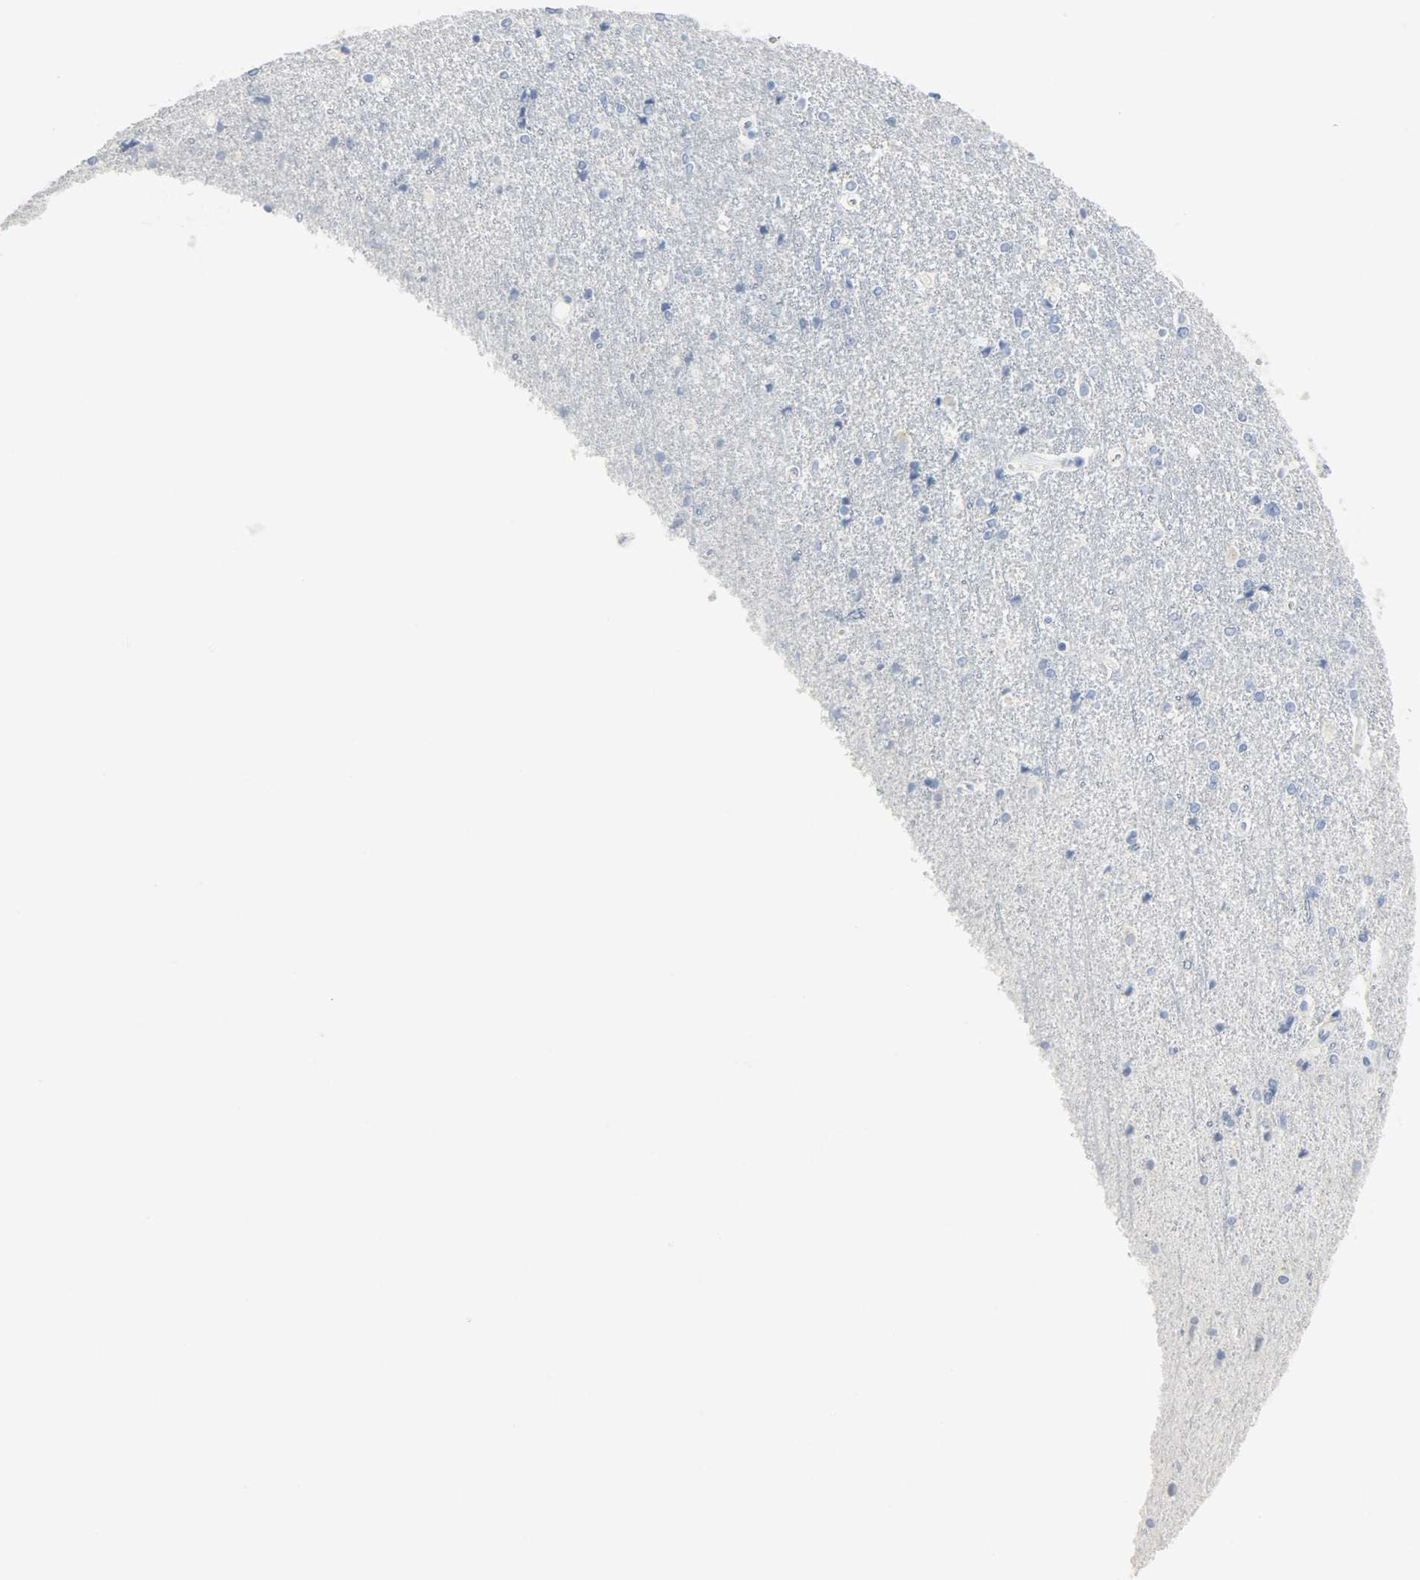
{"staining": {"intensity": "negative", "quantity": "none", "location": "none"}, "tissue": "caudate", "cell_type": "Glial cells", "image_type": "normal", "snomed": [{"axis": "morphology", "description": "Normal tissue, NOS"}, {"axis": "topography", "description": "Lateral ventricle wall"}], "caption": "Immunohistochemistry (IHC) image of benign human caudate stained for a protein (brown), which demonstrates no positivity in glial cells.", "gene": "HELLS", "patient": {"sex": "female", "age": 54}}